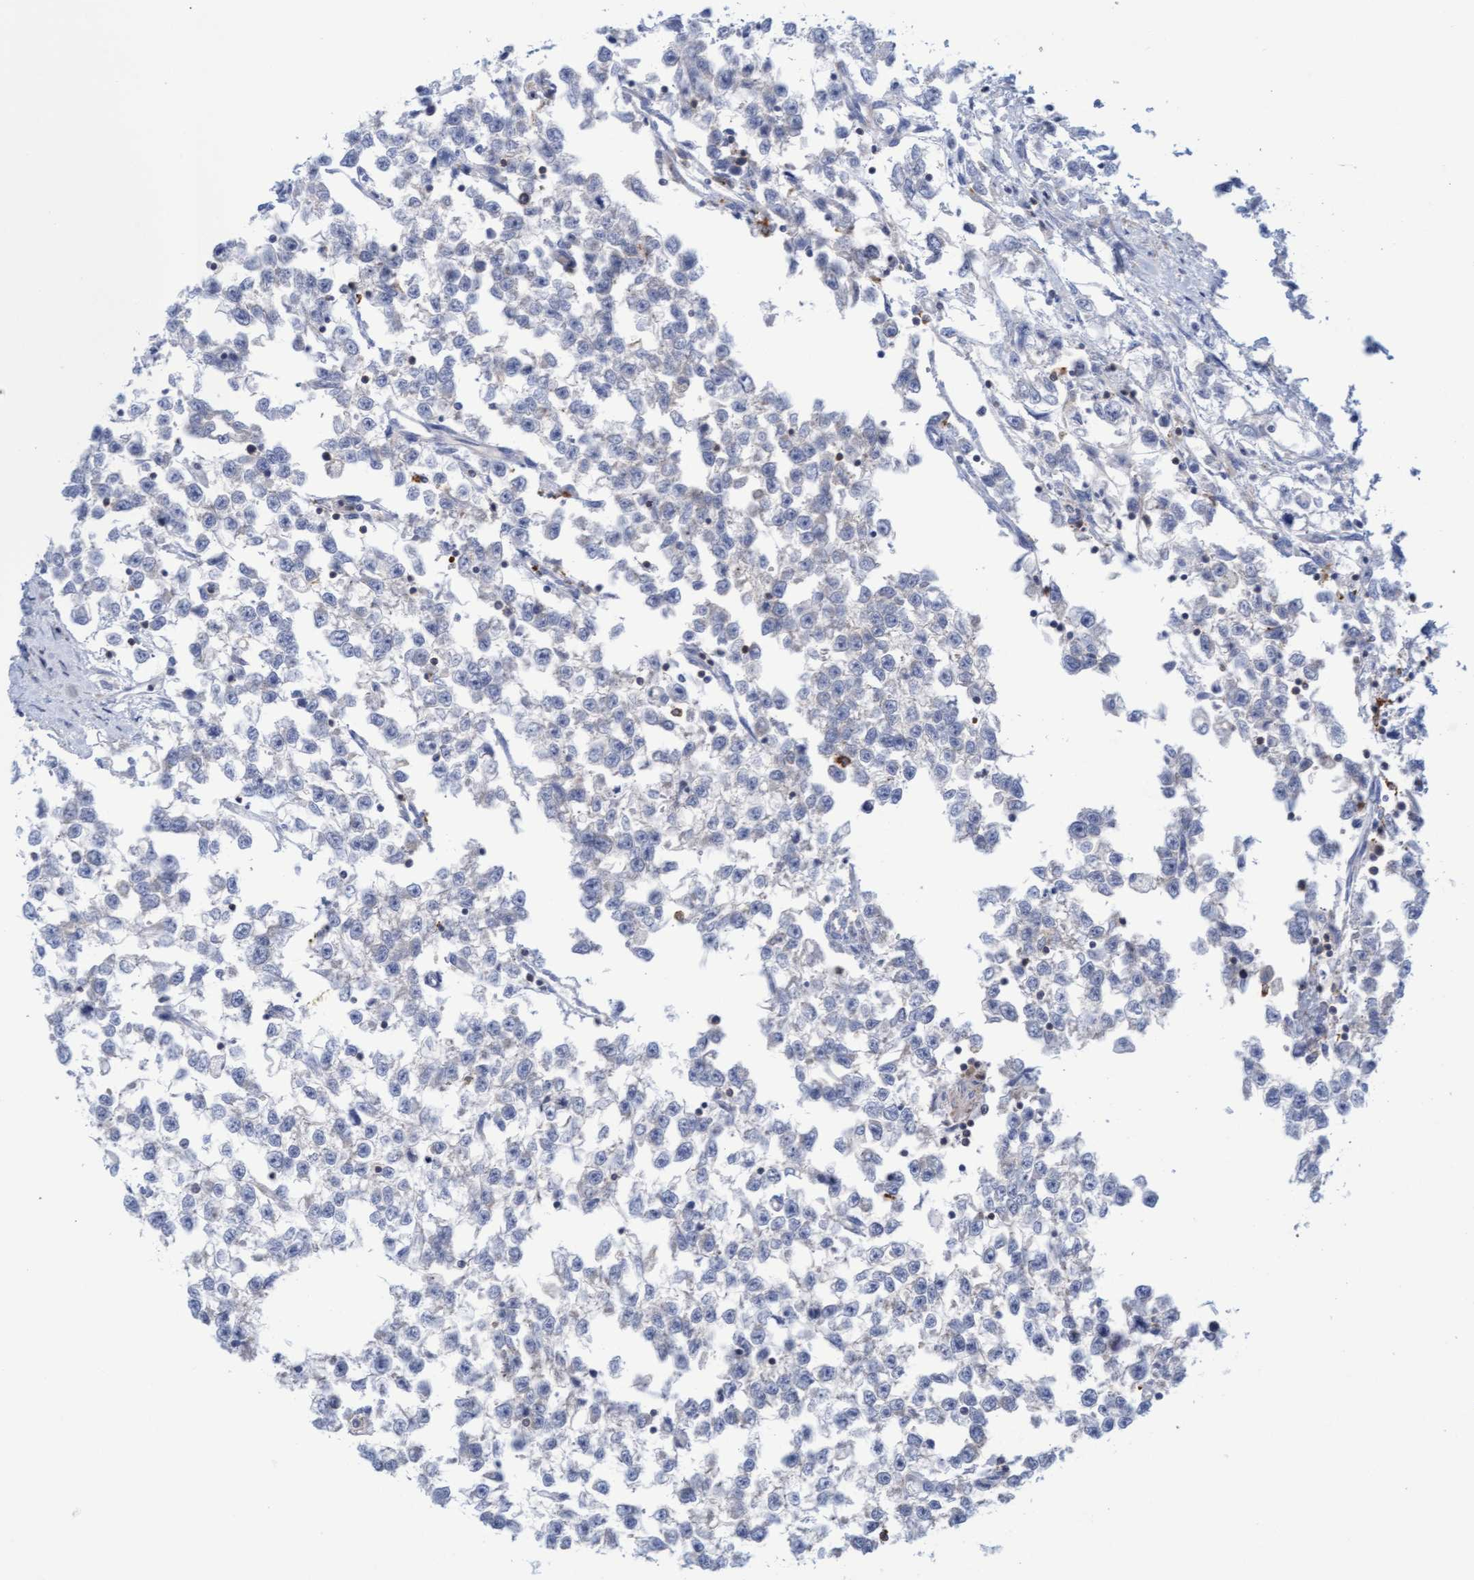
{"staining": {"intensity": "negative", "quantity": "none", "location": "none"}, "tissue": "testis cancer", "cell_type": "Tumor cells", "image_type": "cancer", "snomed": [{"axis": "morphology", "description": "Seminoma, NOS"}, {"axis": "morphology", "description": "Carcinoma, Embryonal, NOS"}, {"axis": "topography", "description": "Testis"}], "caption": "Testis embryonal carcinoma was stained to show a protein in brown. There is no significant positivity in tumor cells. (Stains: DAB (3,3'-diaminobenzidine) IHC with hematoxylin counter stain, Microscopy: brightfield microscopy at high magnification).", "gene": "FNBP1", "patient": {"sex": "male", "age": 51}}